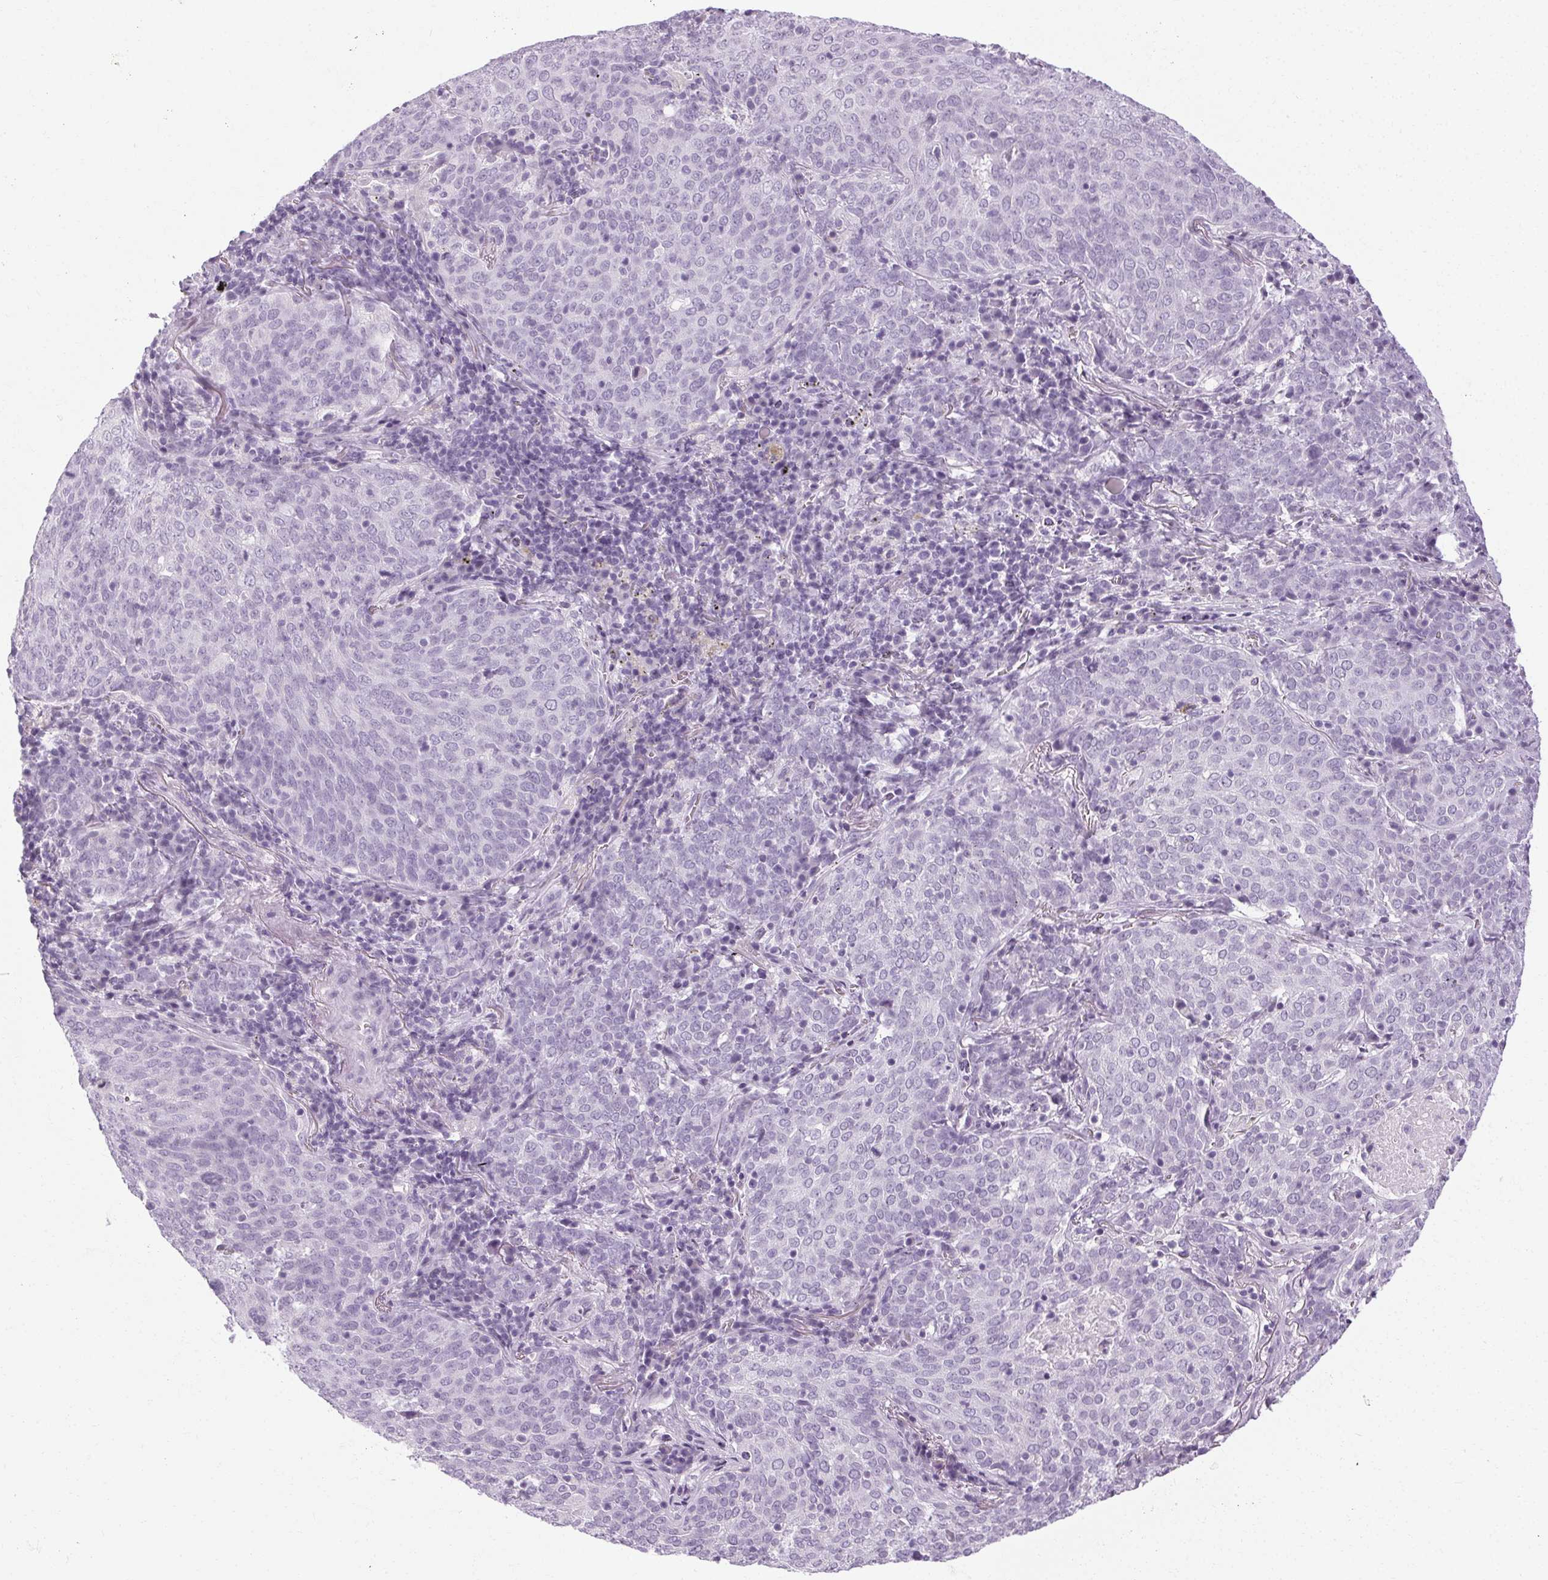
{"staining": {"intensity": "negative", "quantity": "none", "location": "none"}, "tissue": "lung cancer", "cell_type": "Tumor cells", "image_type": "cancer", "snomed": [{"axis": "morphology", "description": "Squamous cell carcinoma, NOS"}, {"axis": "topography", "description": "Lung"}], "caption": "The image exhibits no staining of tumor cells in lung cancer (squamous cell carcinoma). (DAB immunohistochemistry visualized using brightfield microscopy, high magnification).", "gene": "POMC", "patient": {"sex": "male", "age": 82}}